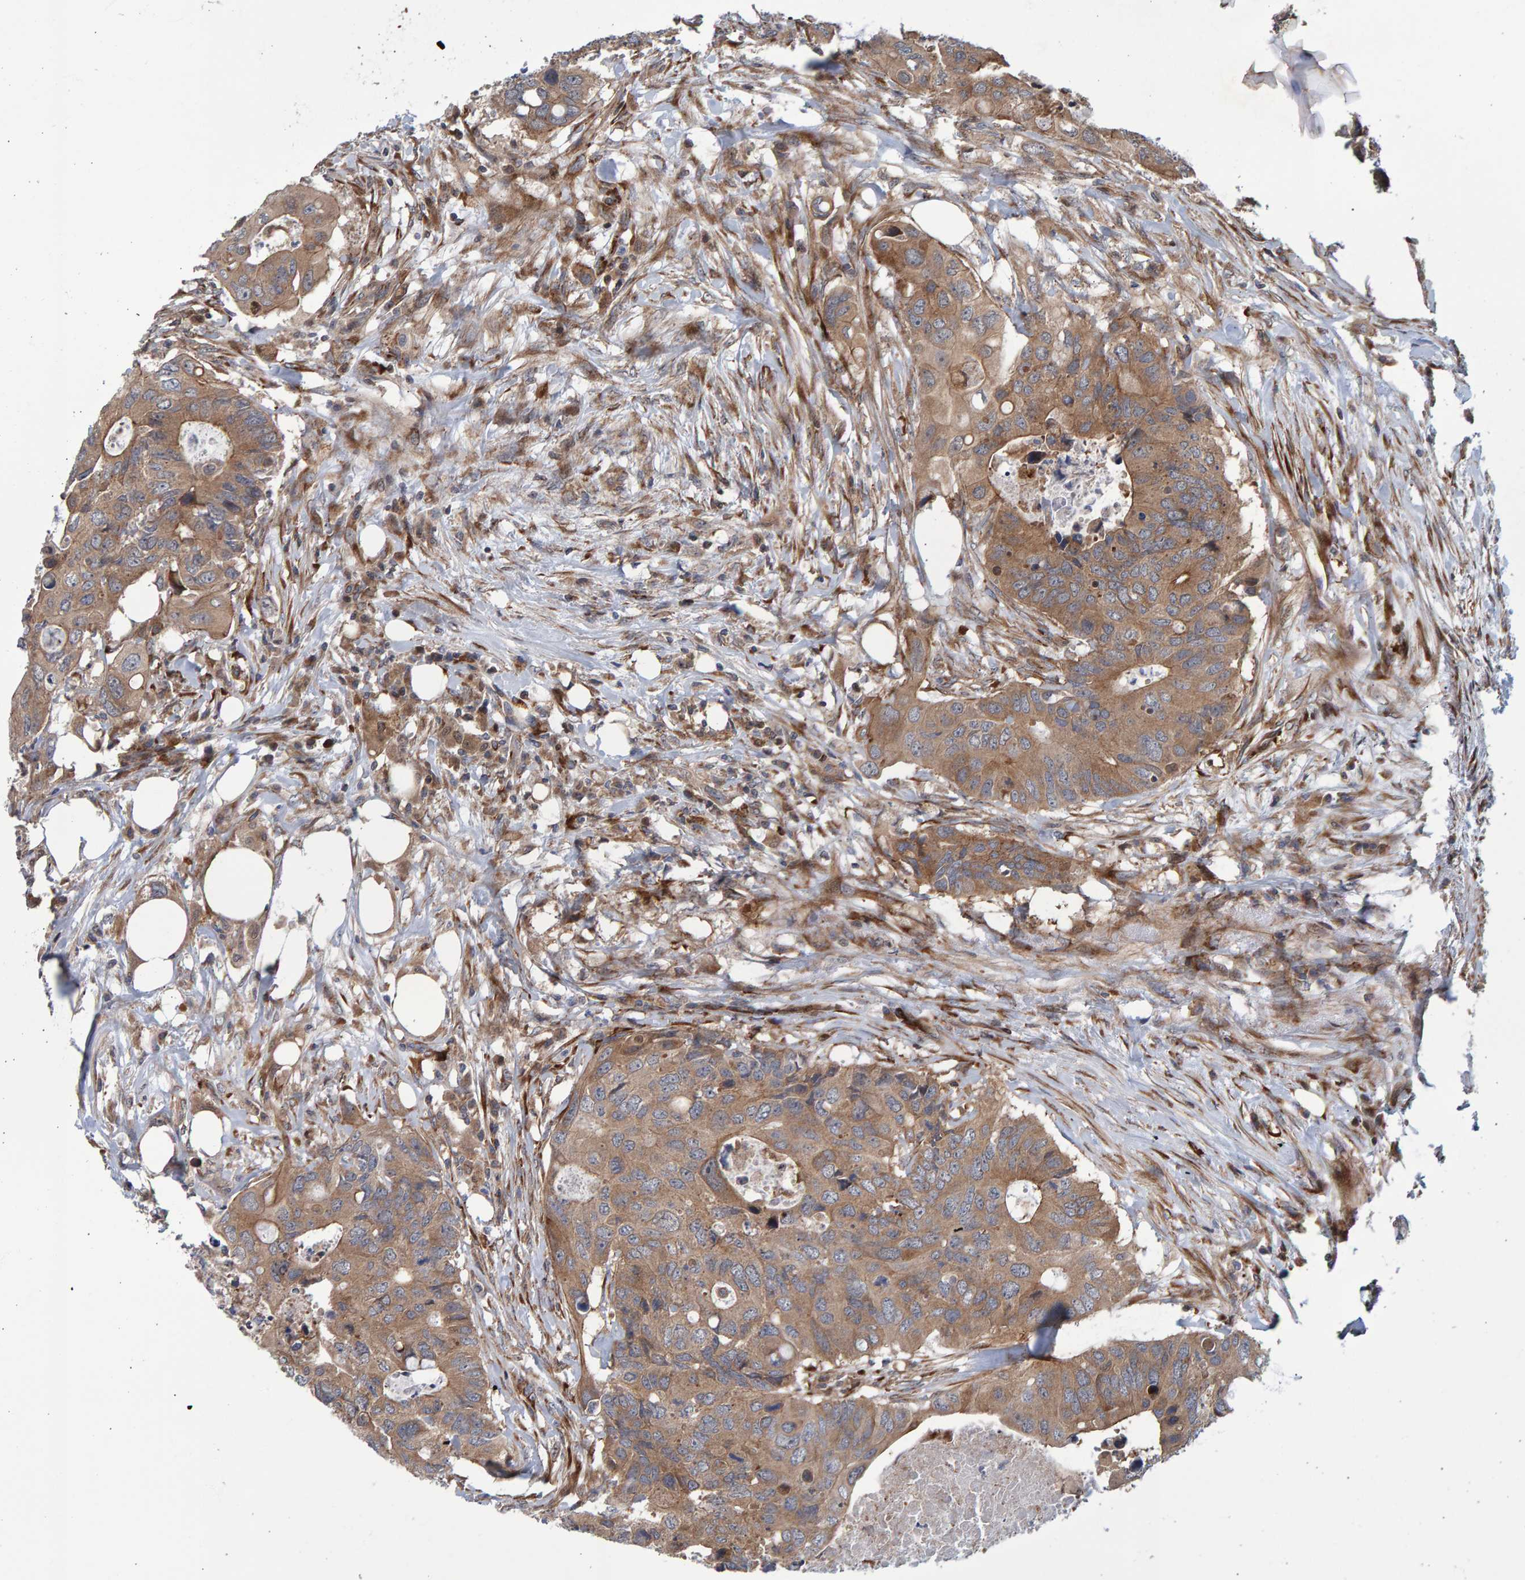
{"staining": {"intensity": "moderate", "quantity": ">75%", "location": "cytoplasmic/membranous"}, "tissue": "colorectal cancer", "cell_type": "Tumor cells", "image_type": "cancer", "snomed": [{"axis": "morphology", "description": "Adenocarcinoma, NOS"}, {"axis": "topography", "description": "Colon"}], "caption": "Protein staining of colorectal adenocarcinoma tissue demonstrates moderate cytoplasmic/membranous expression in about >75% of tumor cells.", "gene": "LRBA", "patient": {"sex": "male", "age": 71}}